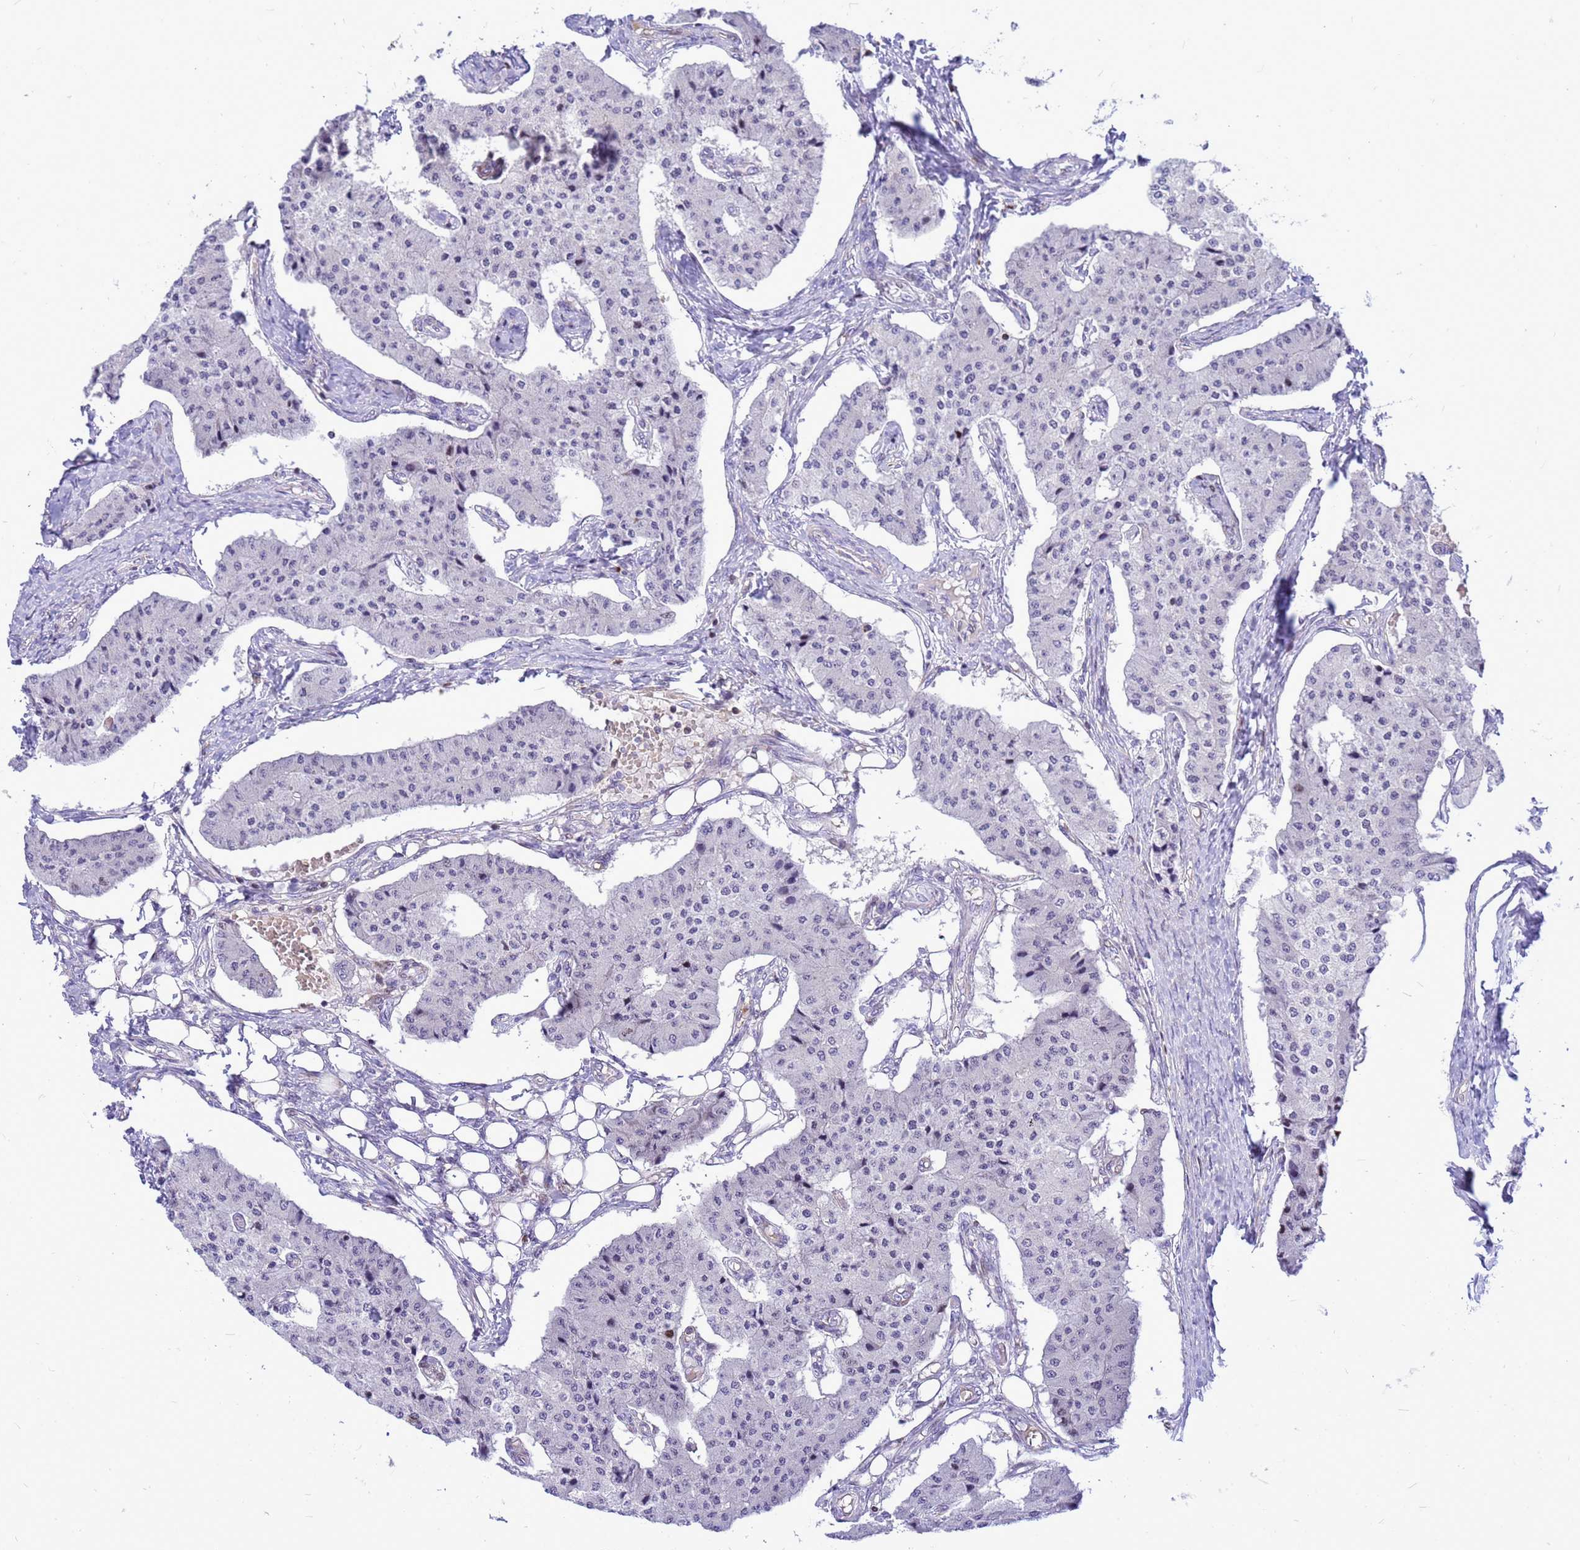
{"staining": {"intensity": "negative", "quantity": "none", "location": "none"}, "tissue": "carcinoid", "cell_type": "Tumor cells", "image_type": "cancer", "snomed": [{"axis": "morphology", "description": "Carcinoid, malignant, NOS"}, {"axis": "topography", "description": "Colon"}], "caption": "An image of human carcinoid is negative for staining in tumor cells.", "gene": "ADAMTS7", "patient": {"sex": "female", "age": 52}}